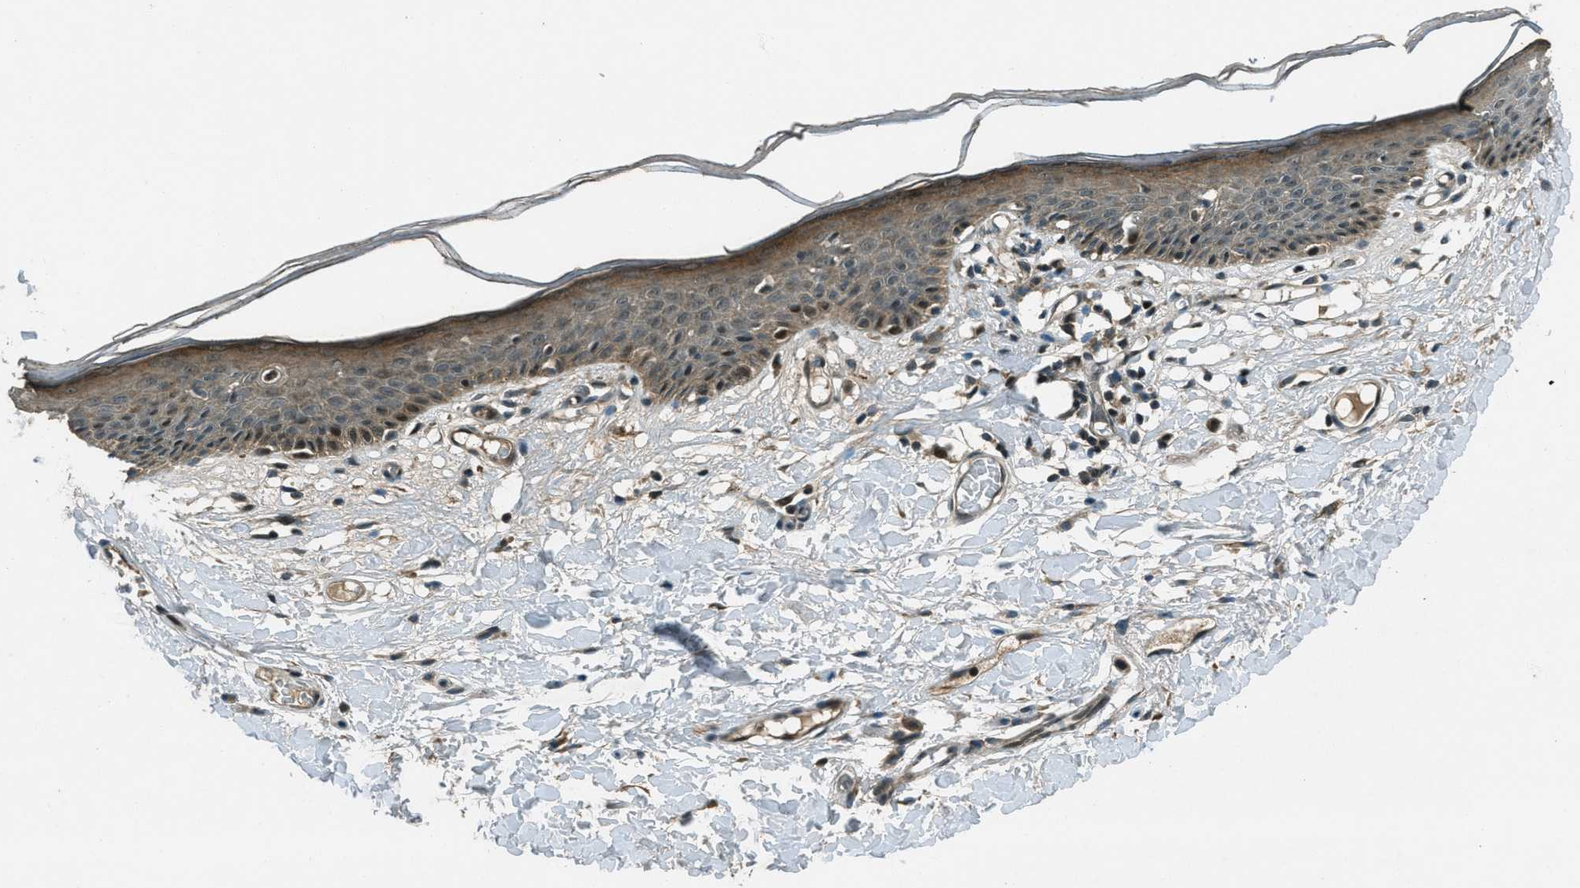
{"staining": {"intensity": "moderate", "quantity": ">75%", "location": "cytoplasmic/membranous"}, "tissue": "skin", "cell_type": "Epidermal cells", "image_type": "normal", "snomed": [{"axis": "morphology", "description": "Normal tissue, NOS"}, {"axis": "topography", "description": "Vulva"}], "caption": "Immunohistochemical staining of normal skin demonstrates moderate cytoplasmic/membranous protein positivity in approximately >75% of epidermal cells.", "gene": "STK11", "patient": {"sex": "female", "age": 54}}